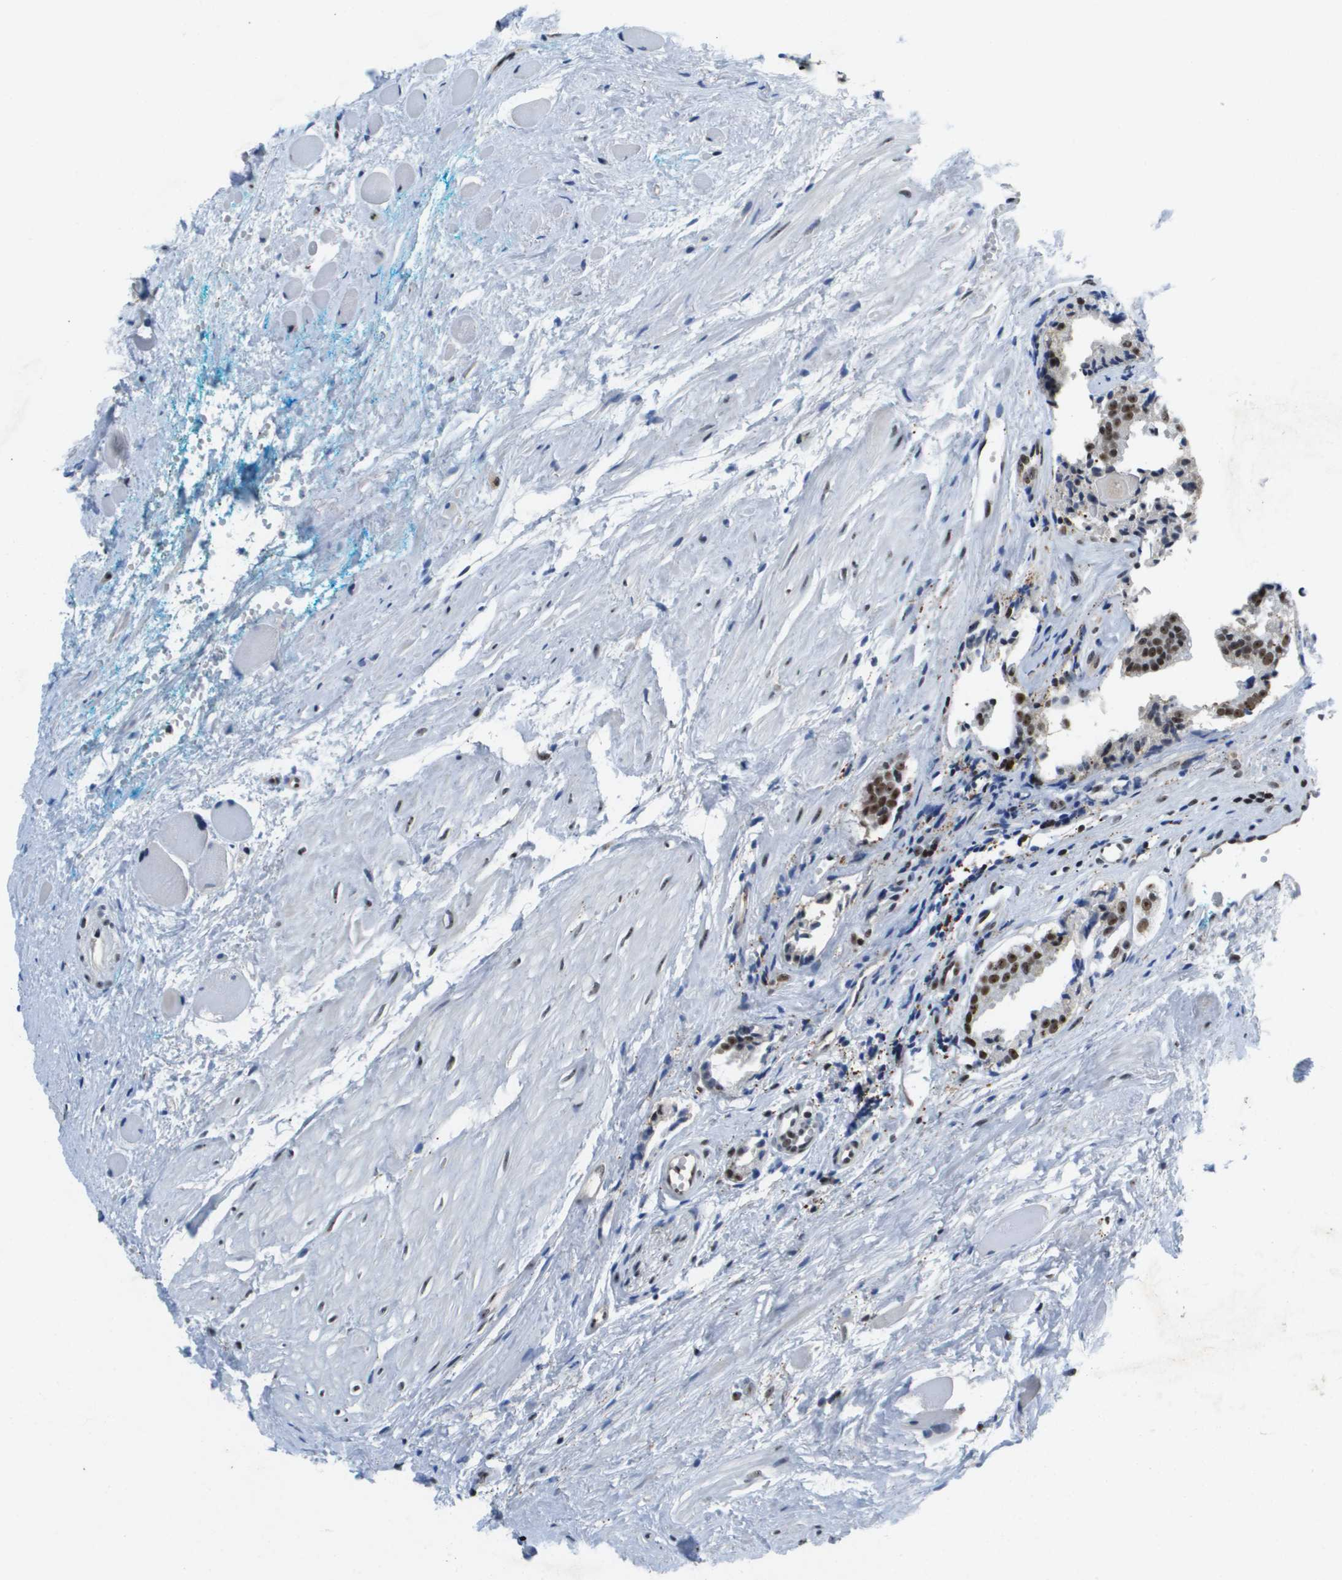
{"staining": {"intensity": "strong", "quantity": "25%-75%", "location": "nuclear"}, "tissue": "prostate cancer", "cell_type": "Tumor cells", "image_type": "cancer", "snomed": [{"axis": "morphology", "description": "Adenocarcinoma, Low grade"}, {"axis": "topography", "description": "Prostate"}], "caption": "Protein staining of prostate adenocarcinoma (low-grade) tissue reveals strong nuclear positivity in about 25%-75% of tumor cells.", "gene": "EP400", "patient": {"sex": "male", "age": 57}}